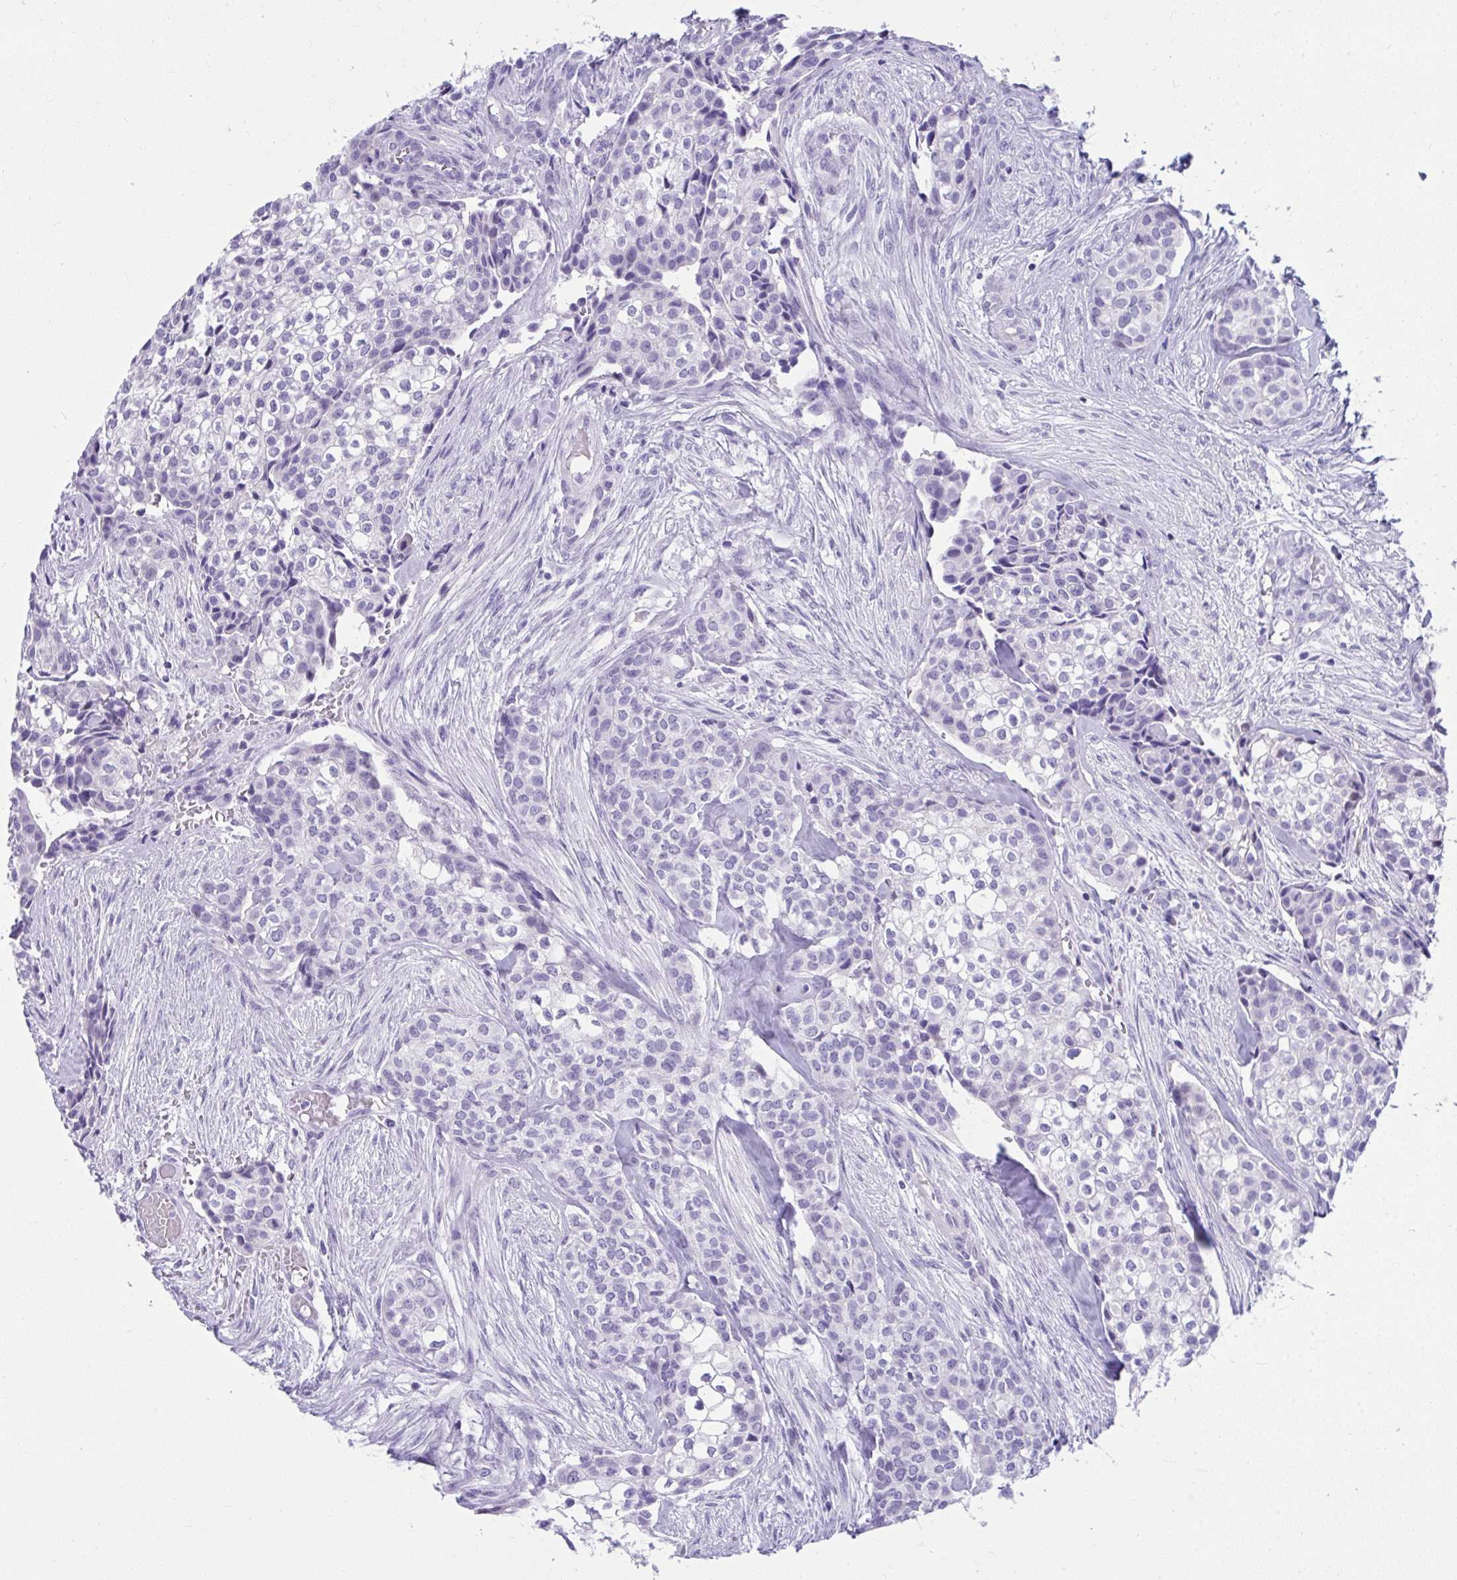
{"staining": {"intensity": "negative", "quantity": "none", "location": "none"}, "tissue": "head and neck cancer", "cell_type": "Tumor cells", "image_type": "cancer", "snomed": [{"axis": "morphology", "description": "Adenocarcinoma, NOS"}, {"axis": "topography", "description": "Head-Neck"}], "caption": "Immunohistochemistry (IHC) photomicrograph of human adenocarcinoma (head and neck) stained for a protein (brown), which reveals no positivity in tumor cells.", "gene": "ISL1", "patient": {"sex": "male", "age": 81}}